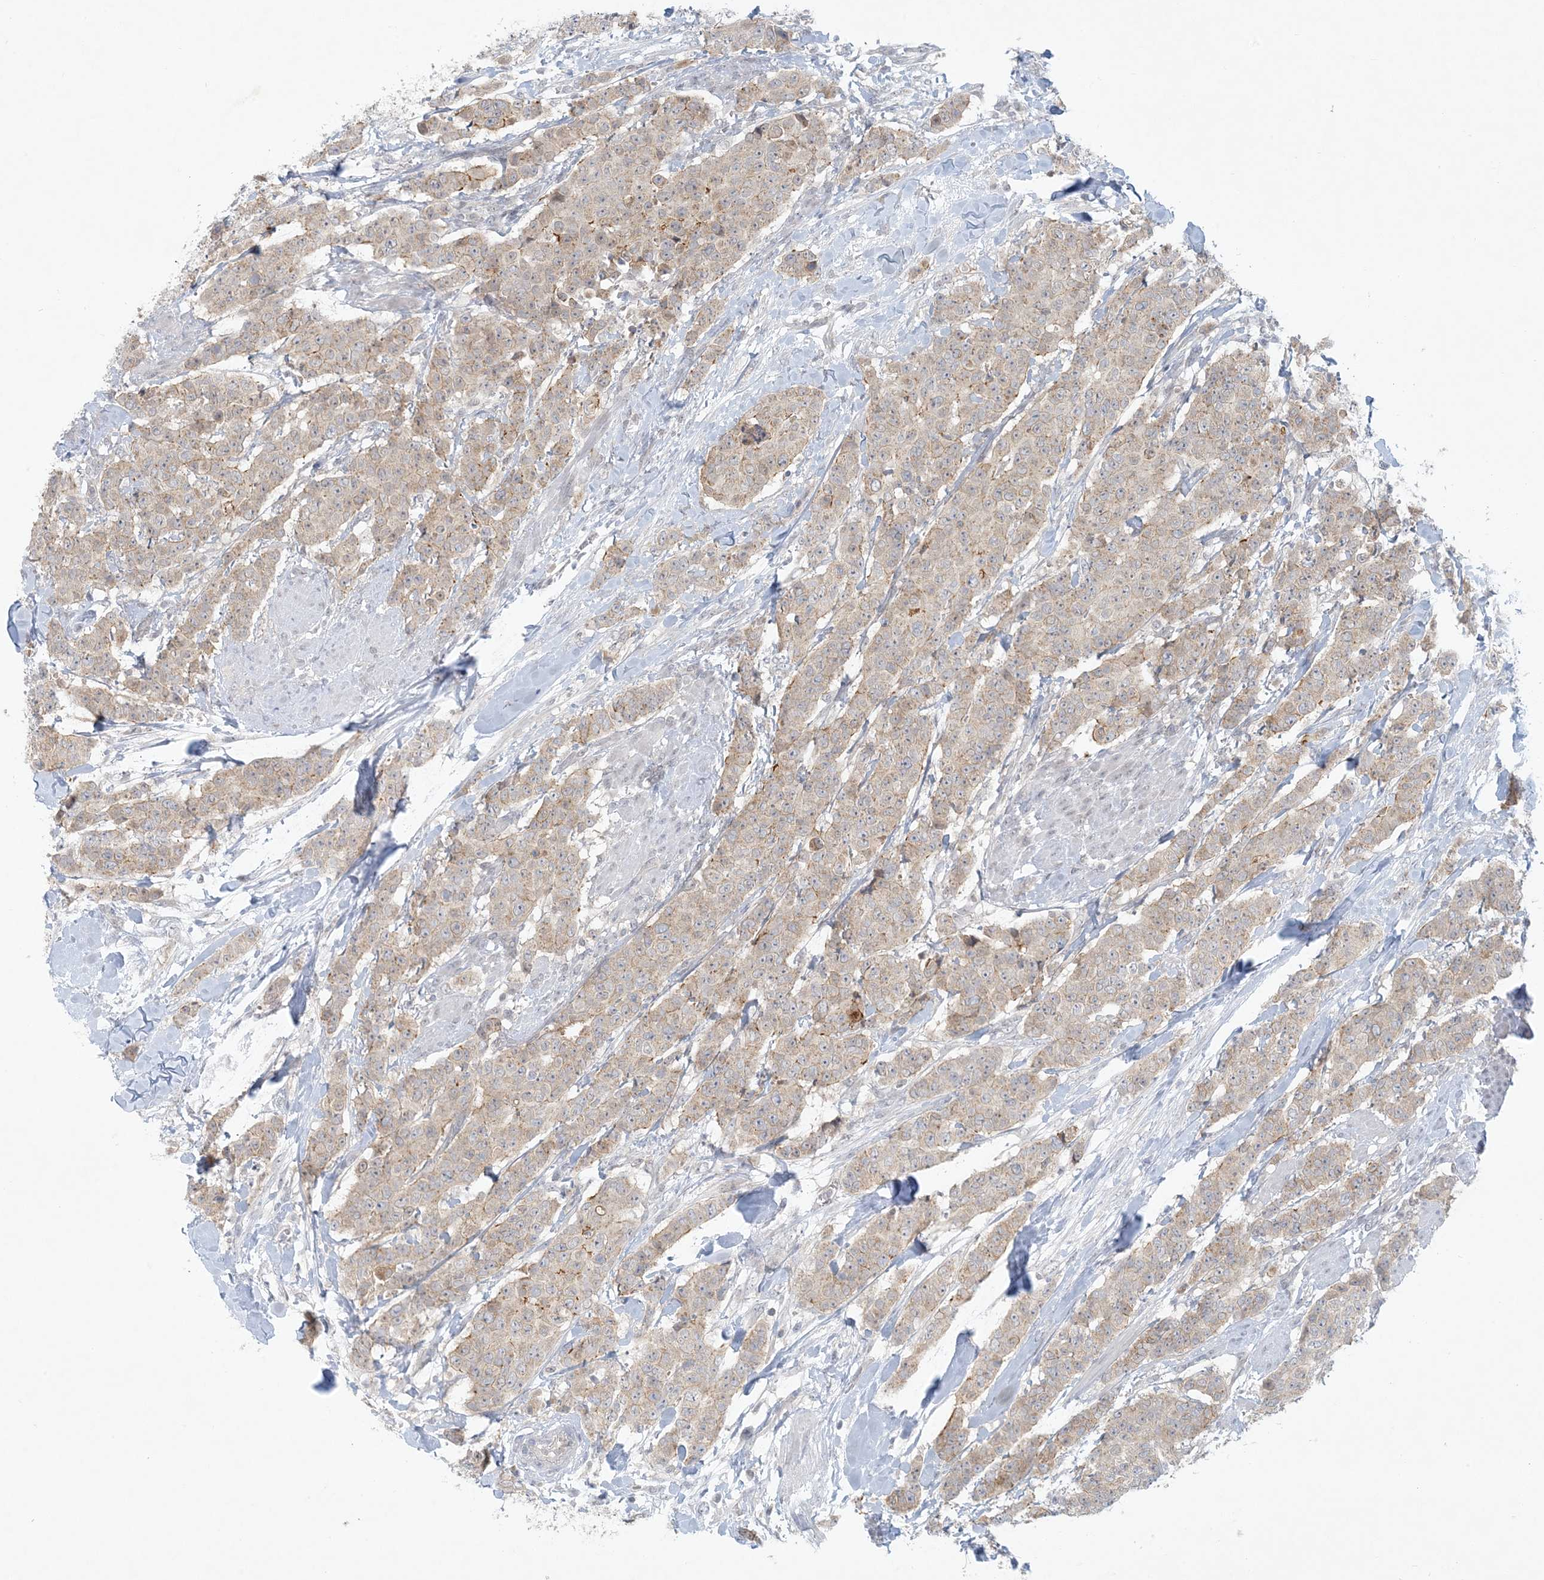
{"staining": {"intensity": "weak", "quantity": "<25%", "location": "cytoplasmic/membranous"}, "tissue": "breast cancer", "cell_type": "Tumor cells", "image_type": "cancer", "snomed": [{"axis": "morphology", "description": "Duct carcinoma"}, {"axis": "topography", "description": "Breast"}], "caption": "An immunohistochemistry image of breast cancer (intraductal carcinoma) is shown. There is no staining in tumor cells of breast cancer (intraductal carcinoma). (Brightfield microscopy of DAB immunohistochemistry at high magnification).", "gene": "OBI1", "patient": {"sex": "female", "age": 40}}